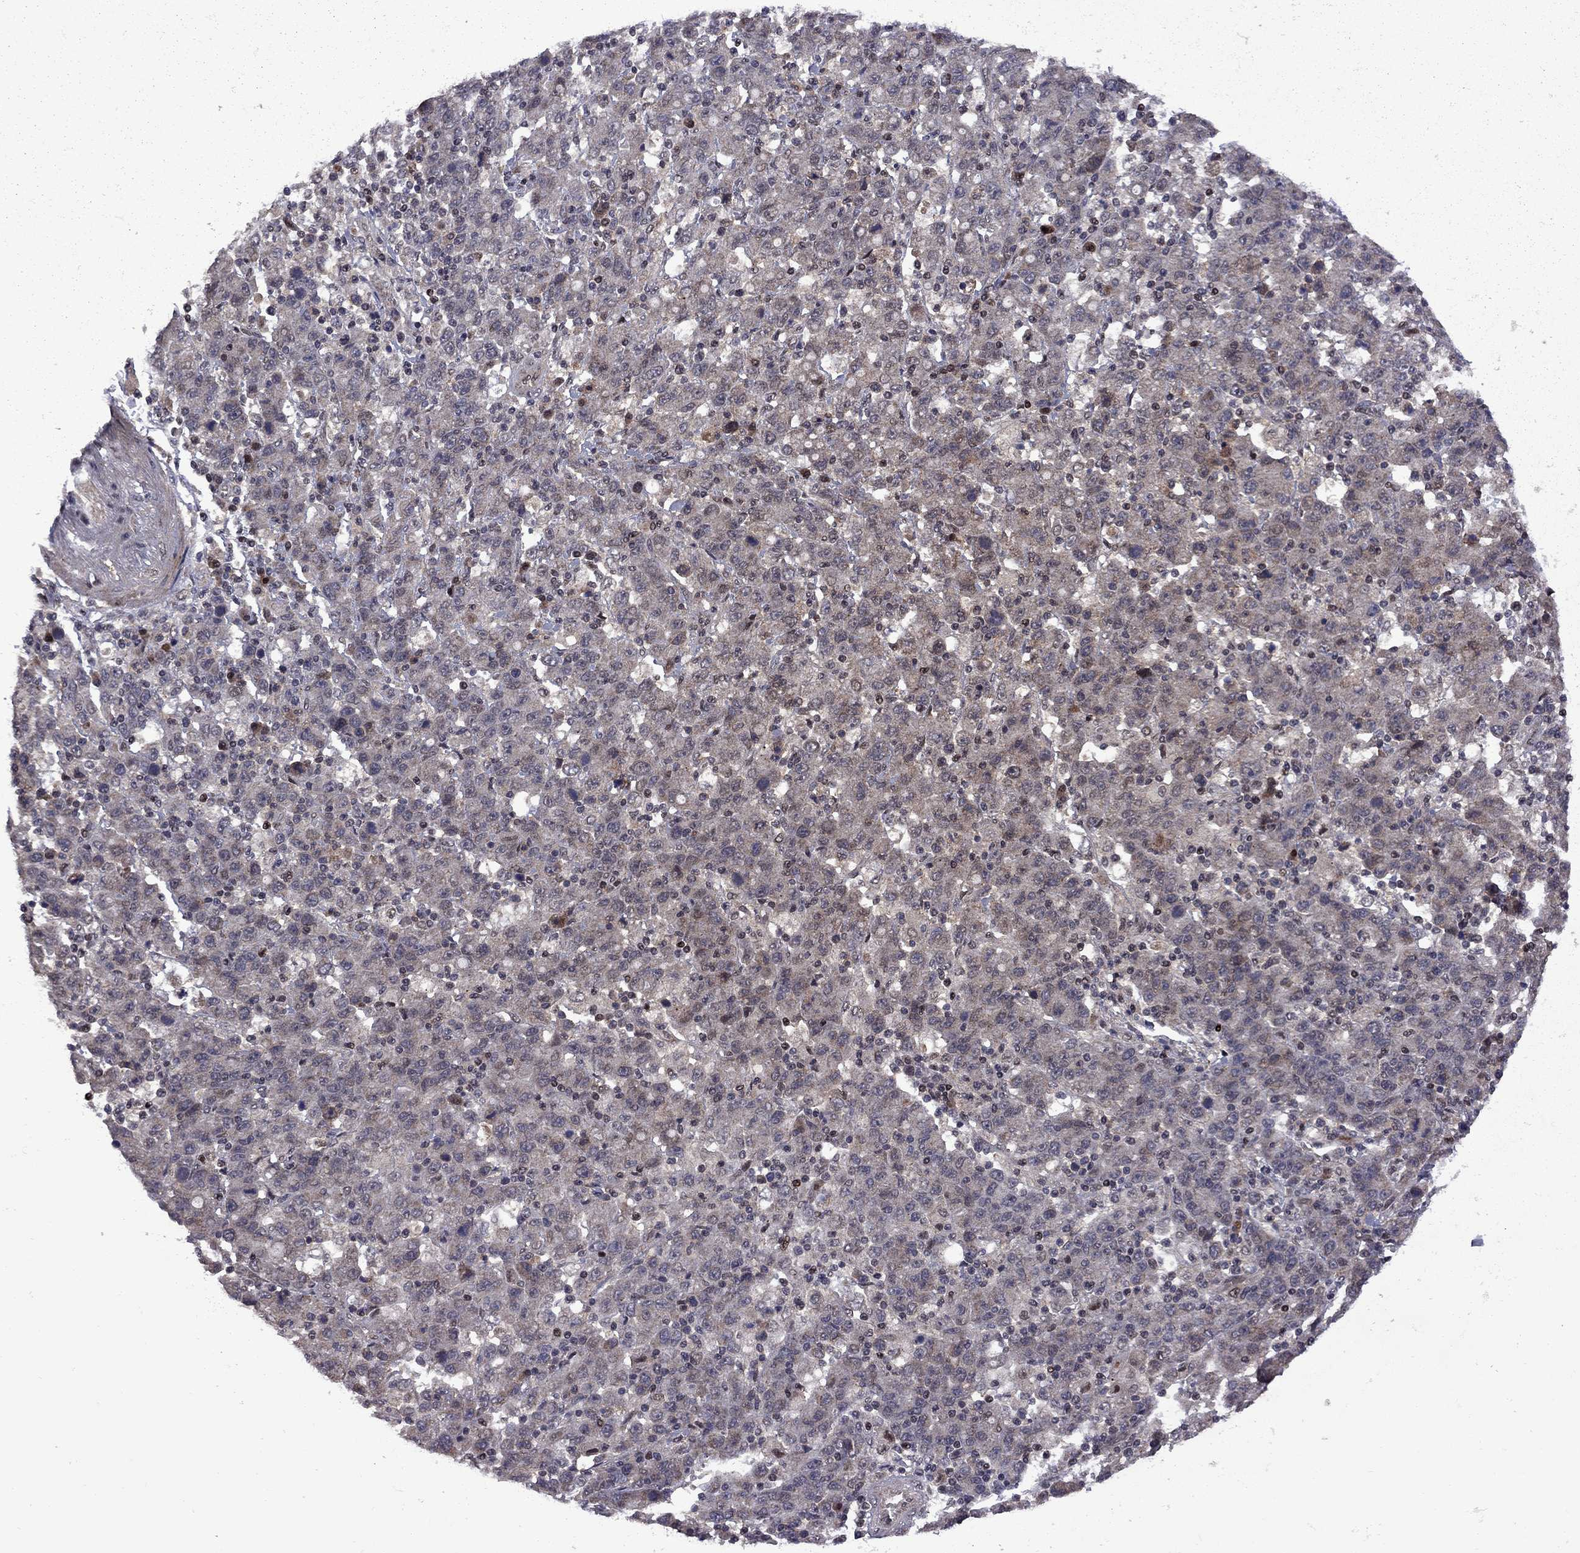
{"staining": {"intensity": "negative", "quantity": "none", "location": "none"}, "tissue": "stomach cancer", "cell_type": "Tumor cells", "image_type": "cancer", "snomed": [{"axis": "morphology", "description": "Adenocarcinoma, NOS"}, {"axis": "topography", "description": "Stomach, upper"}], "caption": "Immunohistochemical staining of stomach adenocarcinoma reveals no significant expression in tumor cells.", "gene": "IPP", "patient": {"sex": "male", "age": 69}}